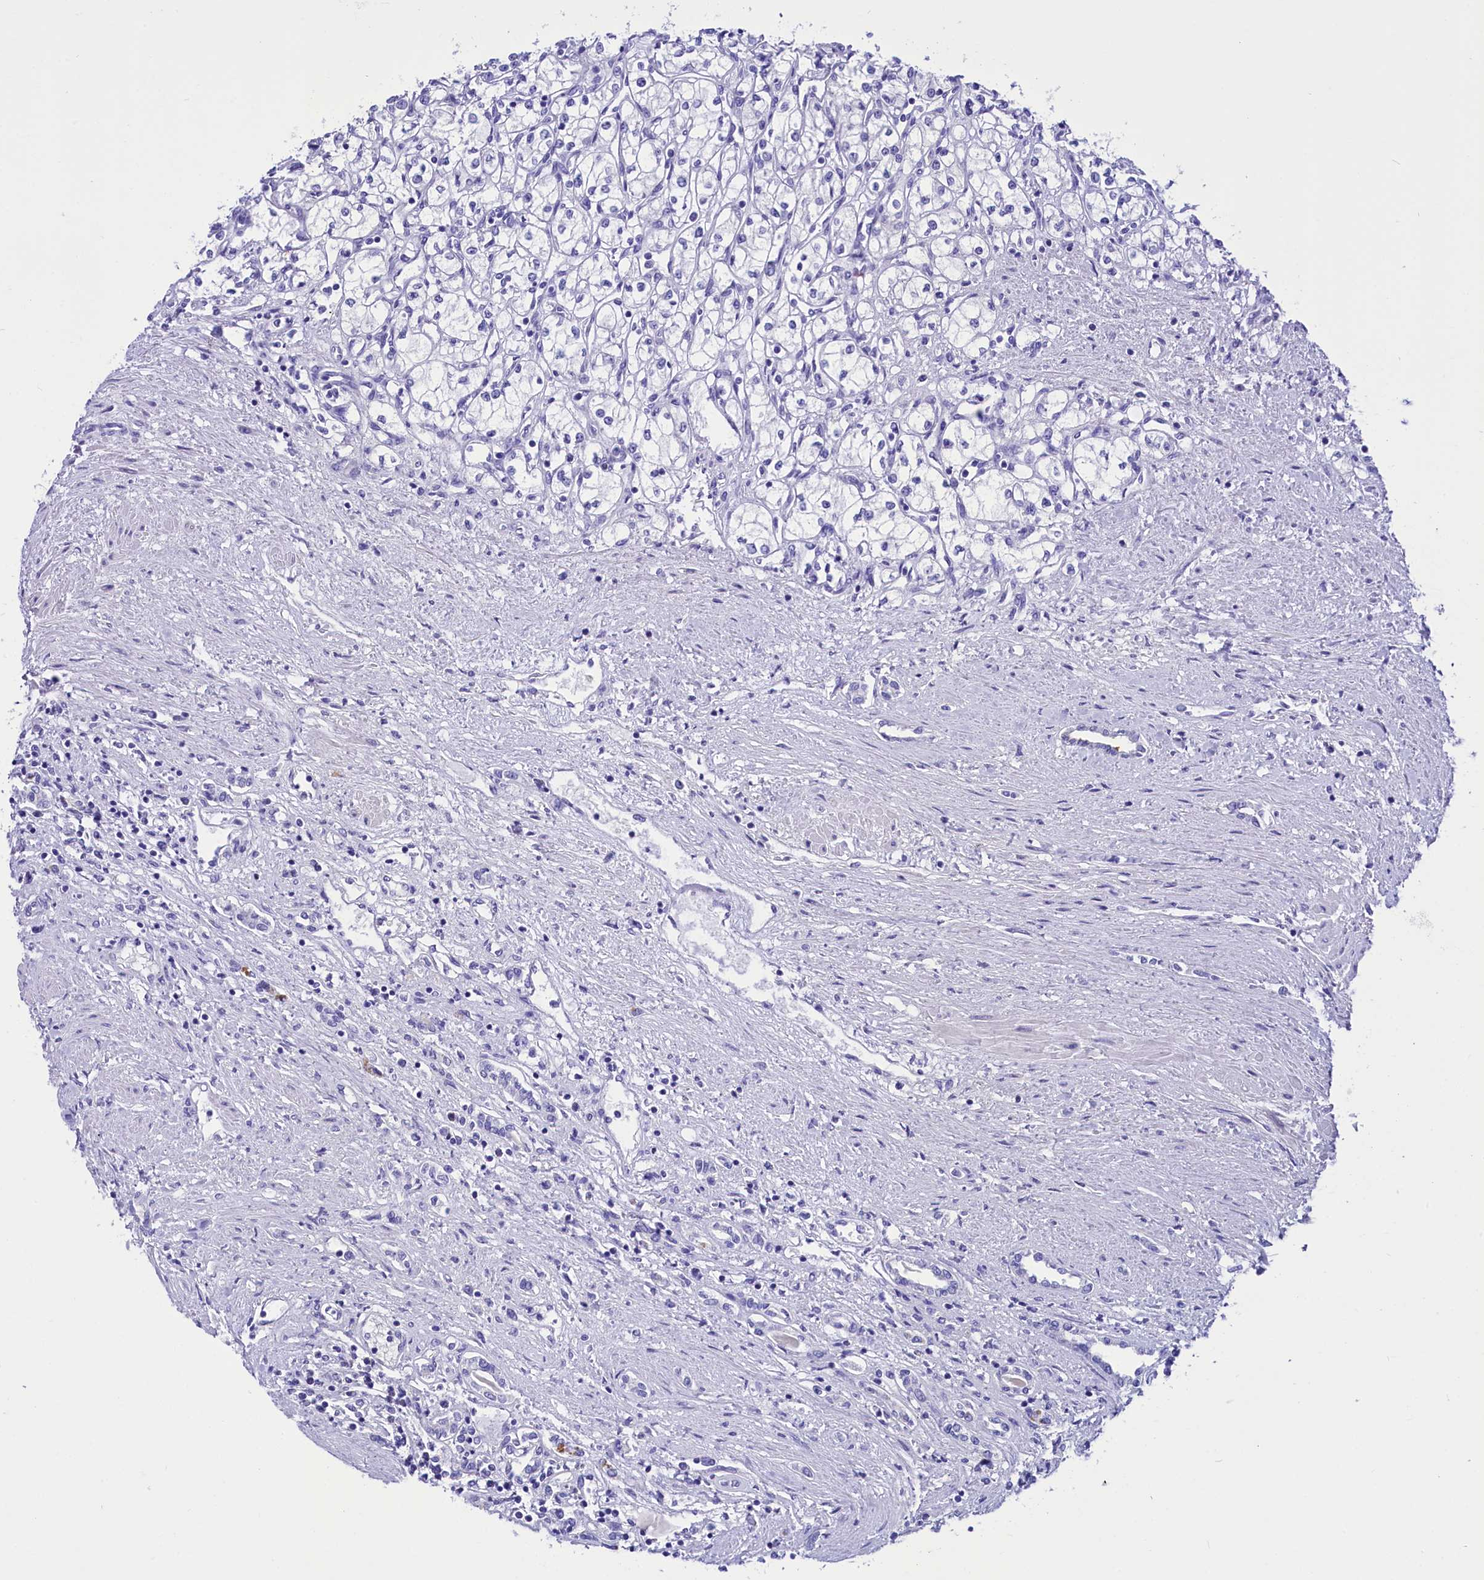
{"staining": {"intensity": "negative", "quantity": "none", "location": "none"}, "tissue": "renal cancer", "cell_type": "Tumor cells", "image_type": "cancer", "snomed": [{"axis": "morphology", "description": "Adenocarcinoma, NOS"}, {"axis": "topography", "description": "Kidney"}], "caption": "DAB (3,3'-diaminobenzidine) immunohistochemical staining of adenocarcinoma (renal) displays no significant expression in tumor cells.", "gene": "TTC36", "patient": {"sex": "male", "age": 59}}